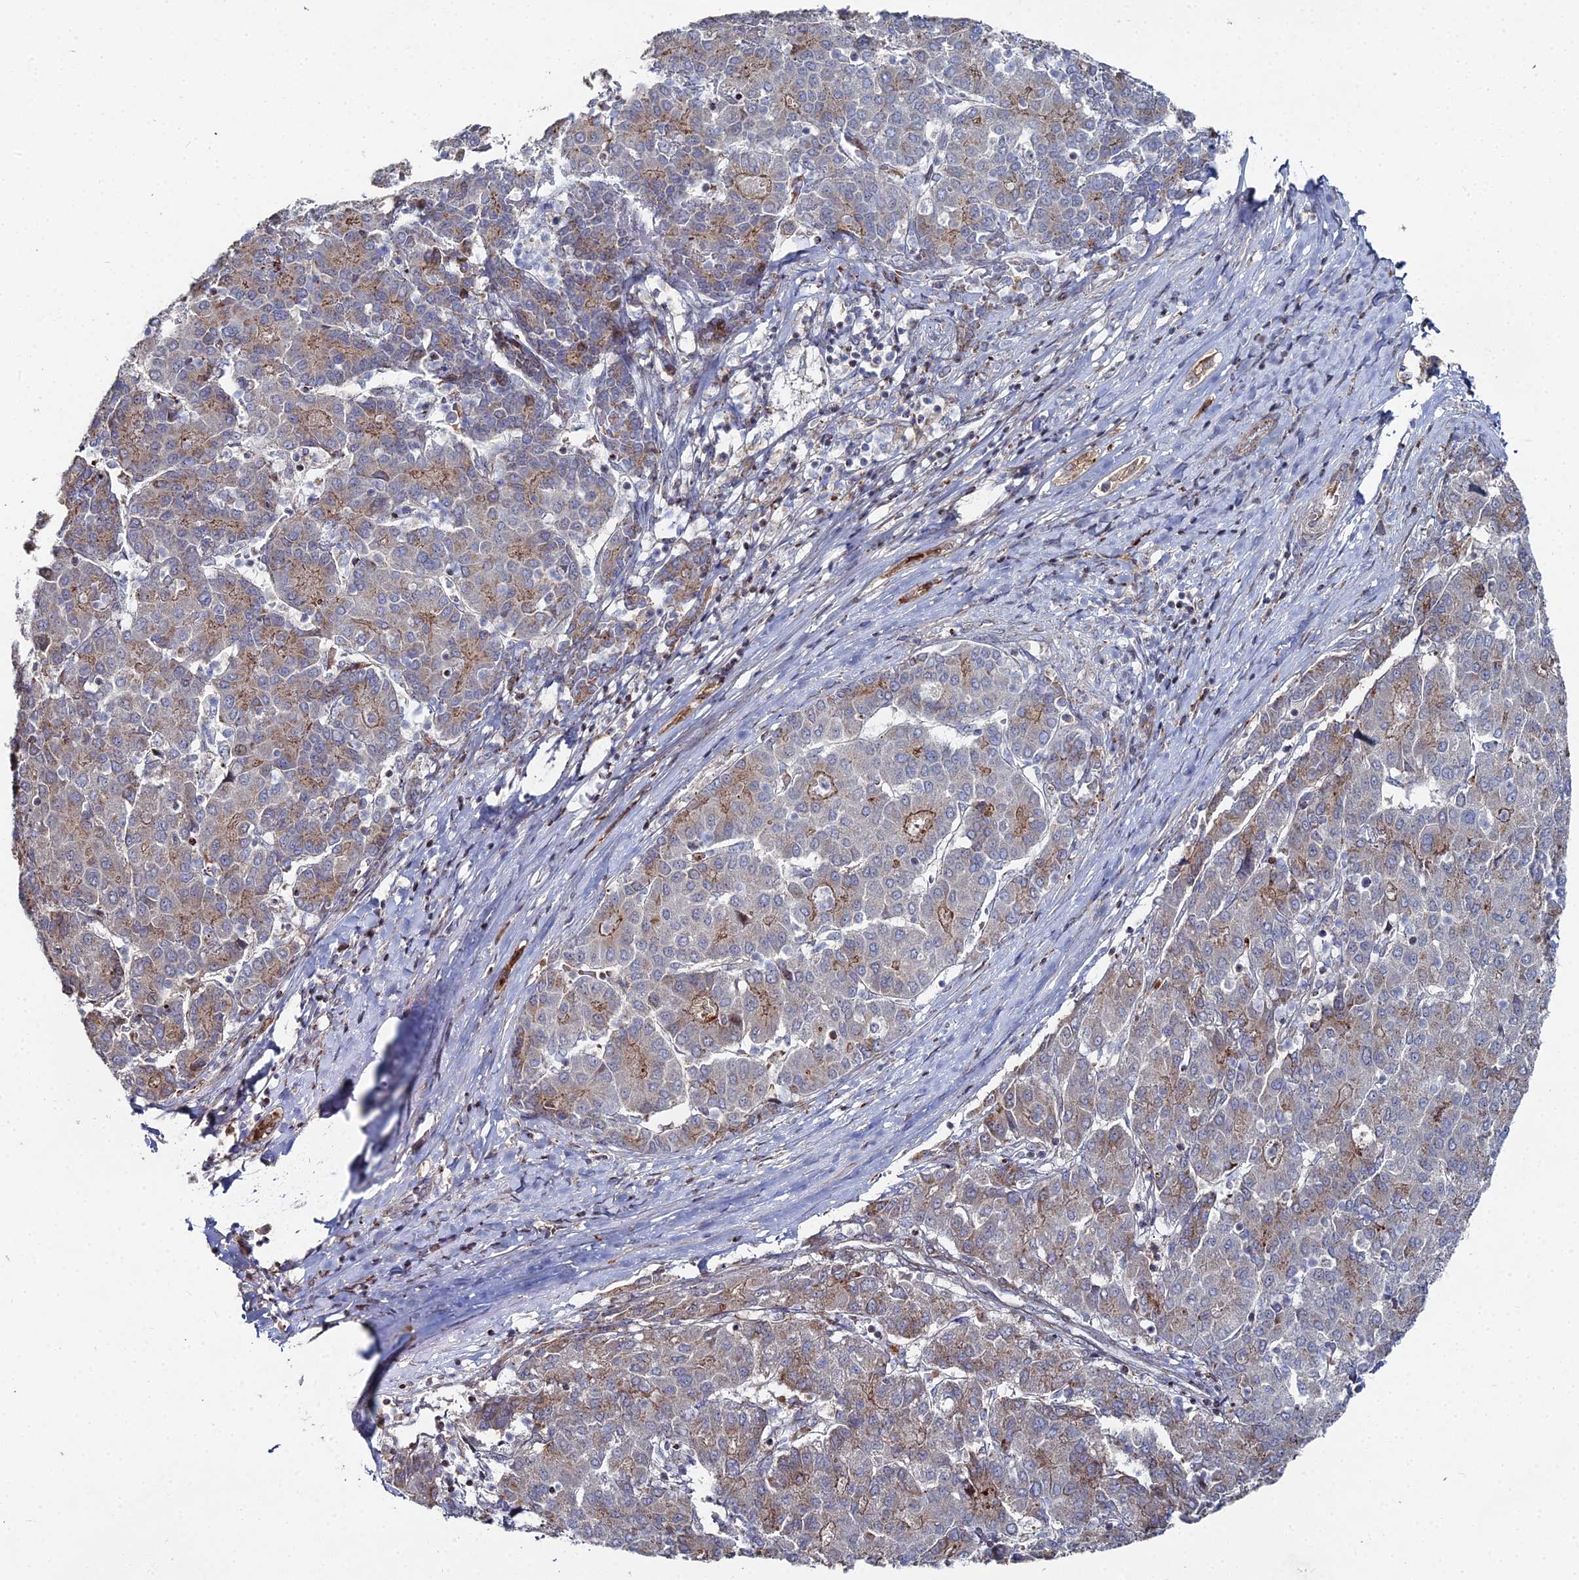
{"staining": {"intensity": "moderate", "quantity": "<25%", "location": "cytoplasmic/membranous"}, "tissue": "liver cancer", "cell_type": "Tumor cells", "image_type": "cancer", "snomed": [{"axis": "morphology", "description": "Carcinoma, Hepatocellular, NOS"}, {"axis": "topography", "description": "Liver"}], "caption": "Liver hepatocellular carcinoma stained with DAB (3,3'-diaminobenzidine) immunohistochemistry displays low levels of moderate cytoplasmic/membranous expression in approximately <25% of tumor cells. The protein of interest is stained brown, and the nuclei are stained in blue (DAB IHC with brightfield microscopy, high magnification).", "gene": "SGMS1", "patient": {"sex": "male", "age": 65}}